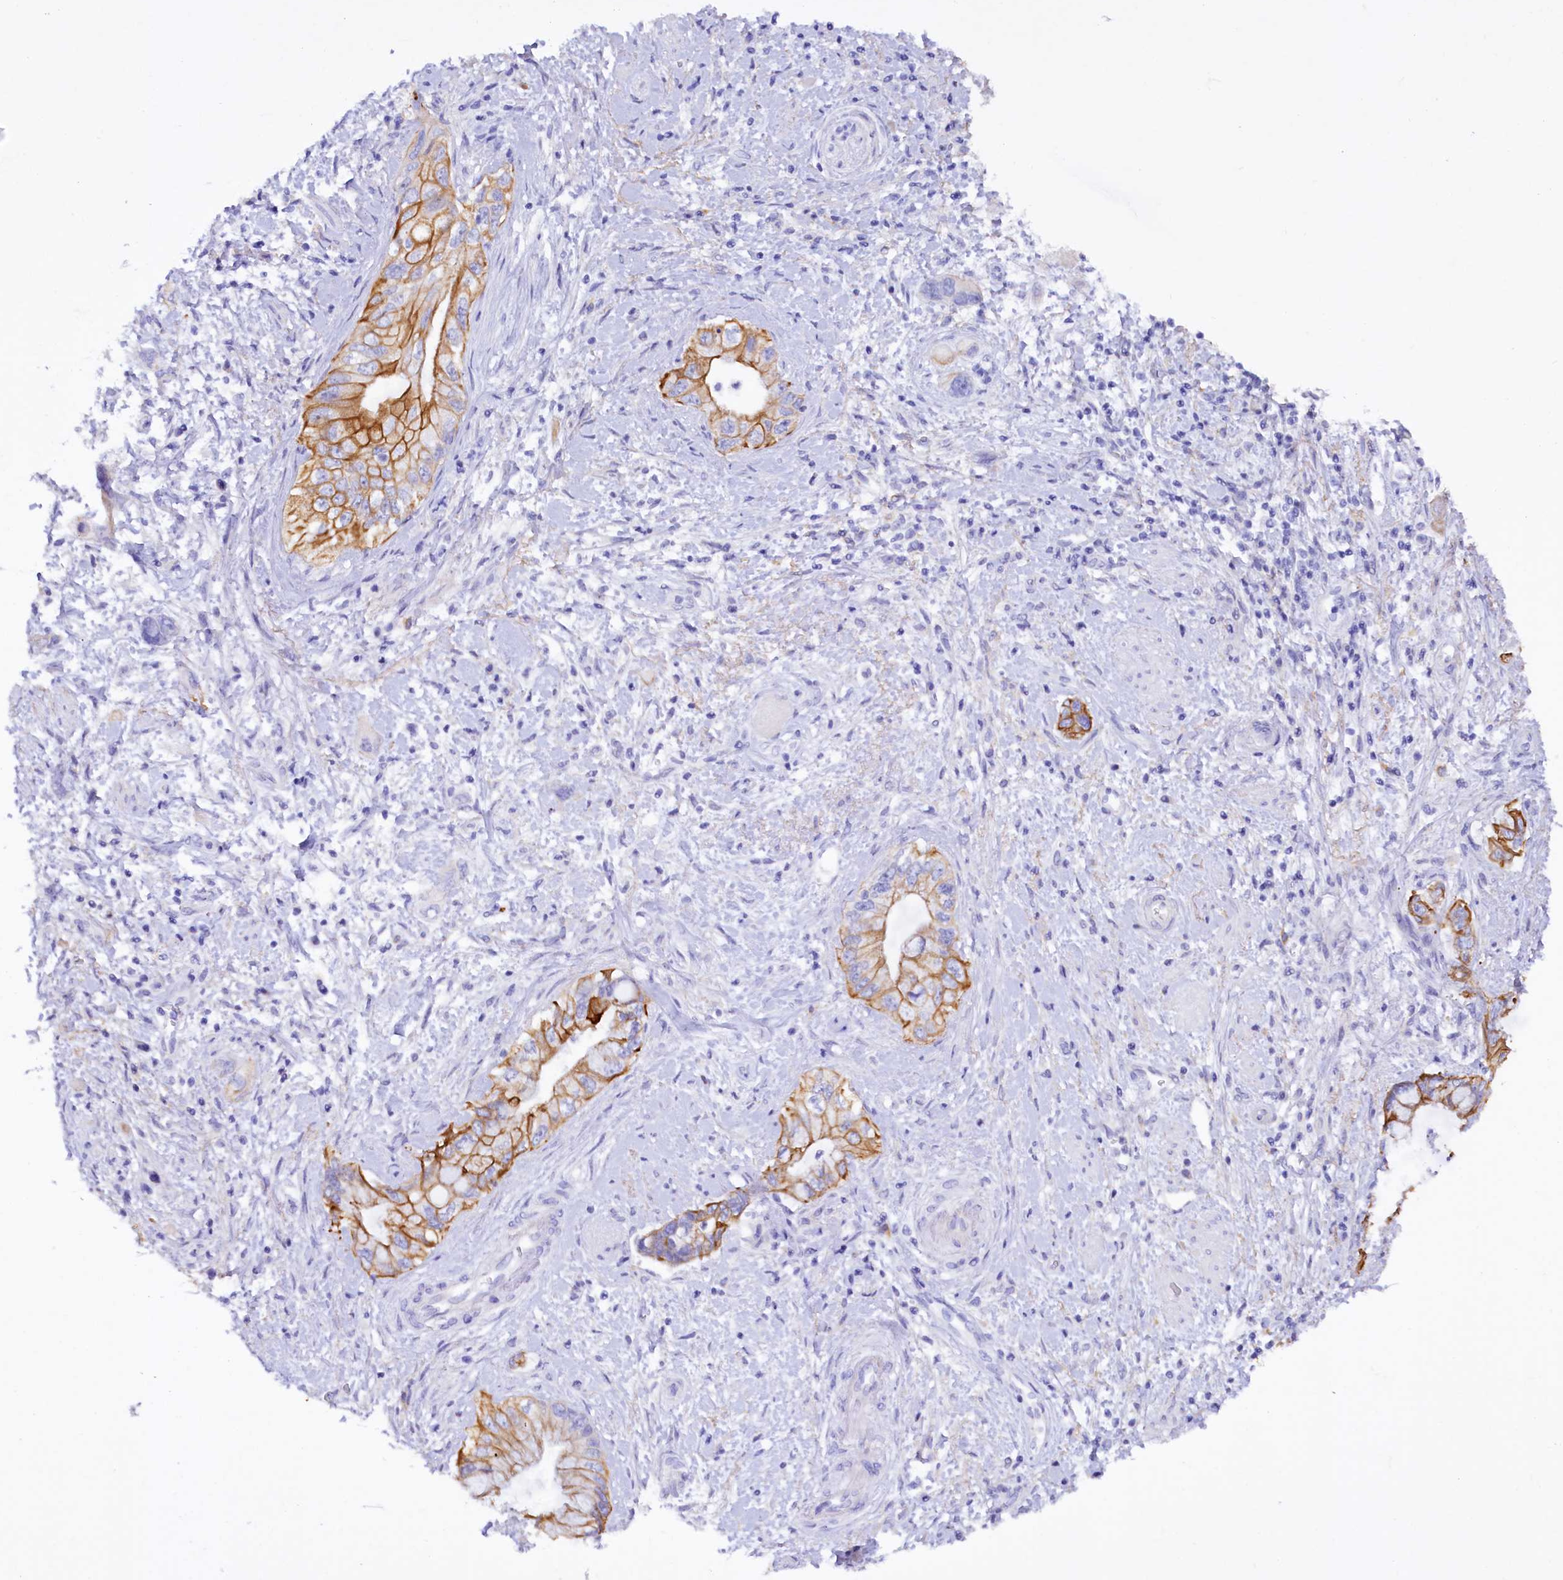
{"staining": {"intensity": "moderate", "quantity": ">75%", "location": "cytoplasmic/membranous"}, "tissue": "pancreatic cancer", "cell_type": "Tumor cells", "image_type": "cancer", "snomed": [{"axis": "morphology", "description": "Adenocarcinoma, NOS"}, {"axis": "topography", "description": "Pancreas"}], "caption": "Protein staining of adenocarcinoma (pancreatic) tissue reveals moderate cytoplasmic/membranous positivity in about >75% of tumor cells.", "gene": "FAAP20", "patient": {"sex": "female", "age": 73}}